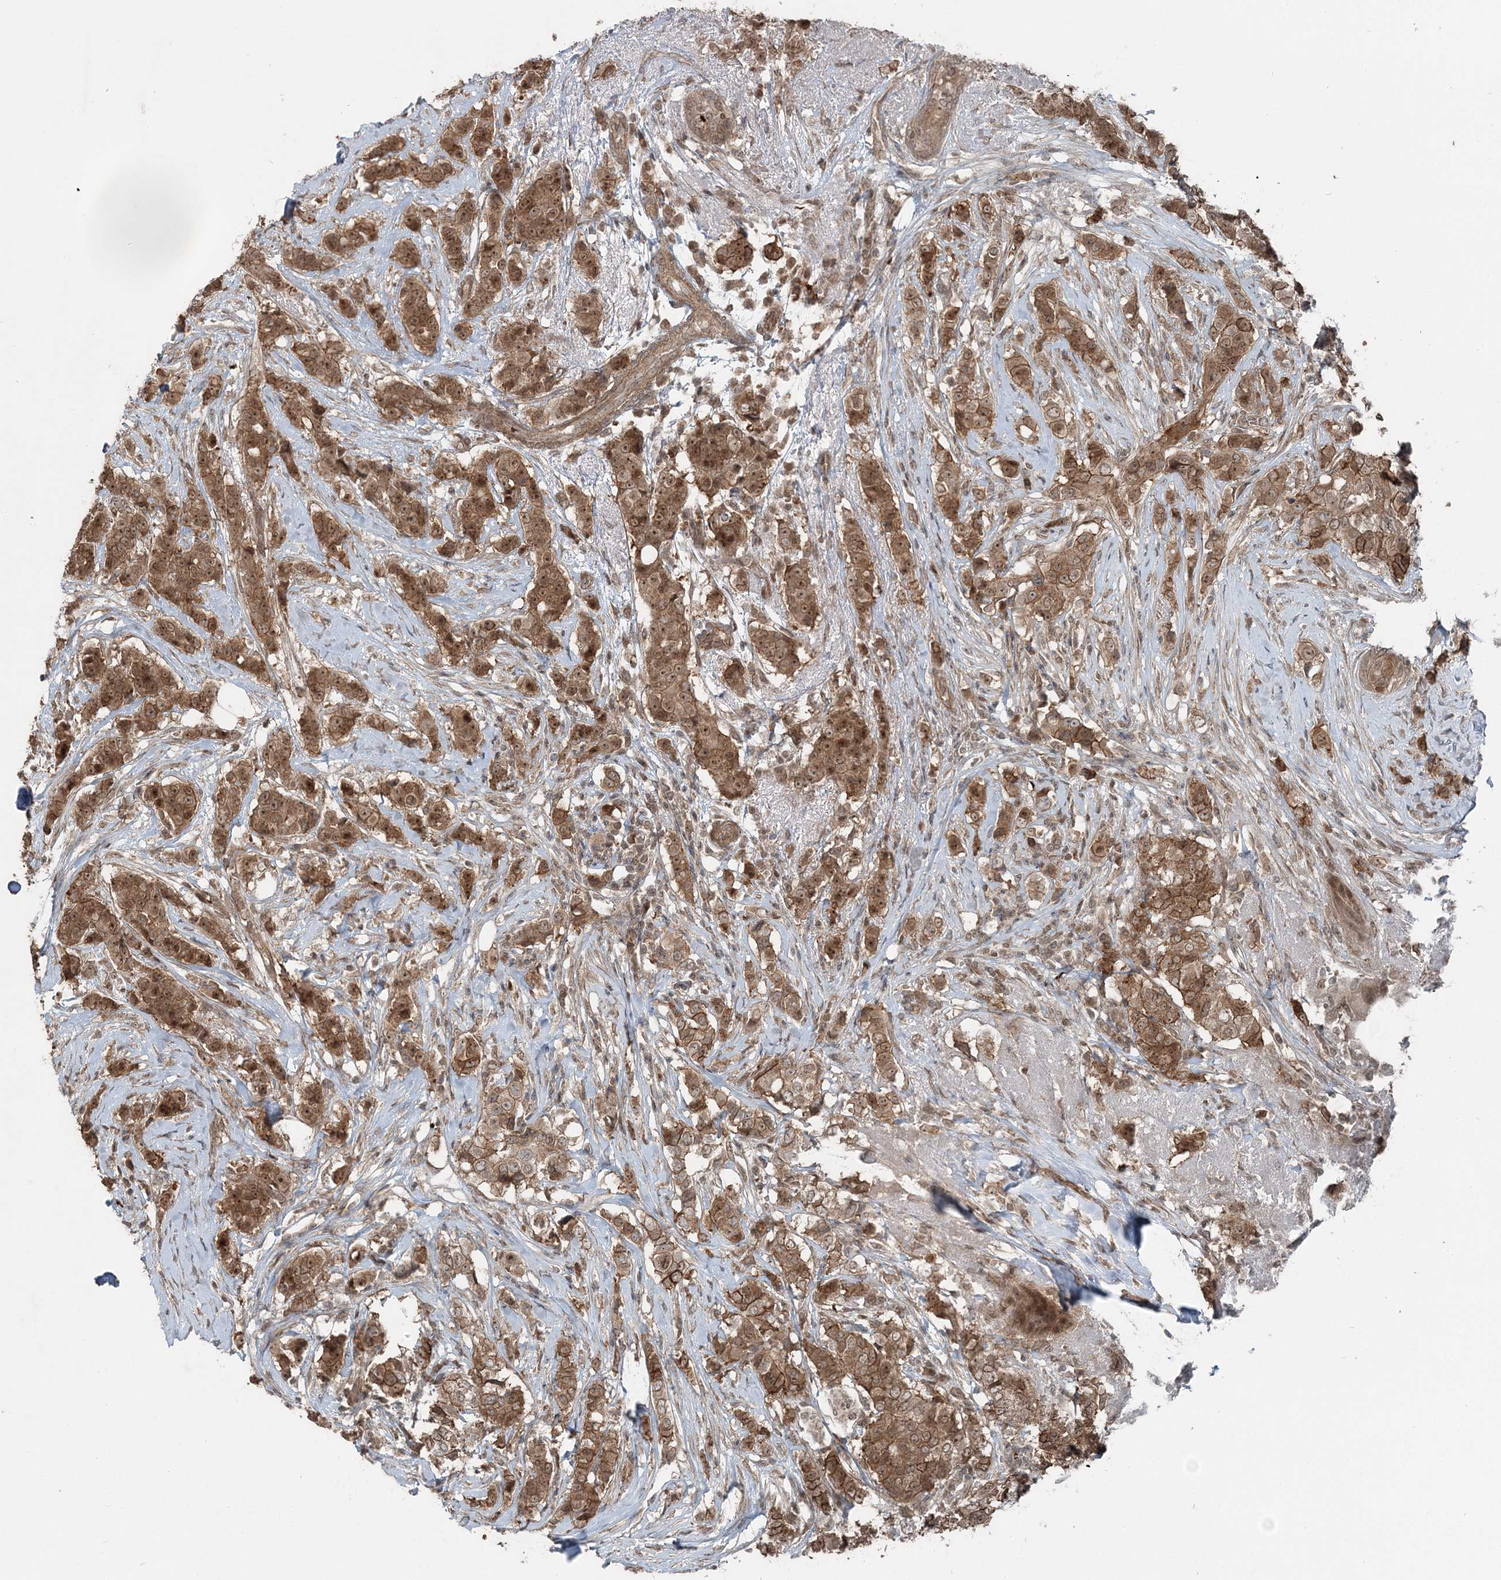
{"staining": {"intensity": "moderate", "quantity": ">75%", "location": "cytoplasmic/membranous,nuclear"}, "tissue": "breast cancer", "cell_type": "Tumor cells", "image_type": "cancer", "snomed": [{"axis": "morphology", "description": "Lobular carcinoma"}, {"axis": "topography", "description": "Breast"}], "caption": "Tumor cells reveal medium levels of moderate cytoplasmic/membranous and nuclear expression in about >75% of cells in breast cancer (lobular carcinoma).", "gene": "FBXL17", "patient": {"sex": "female", "age": 51}}